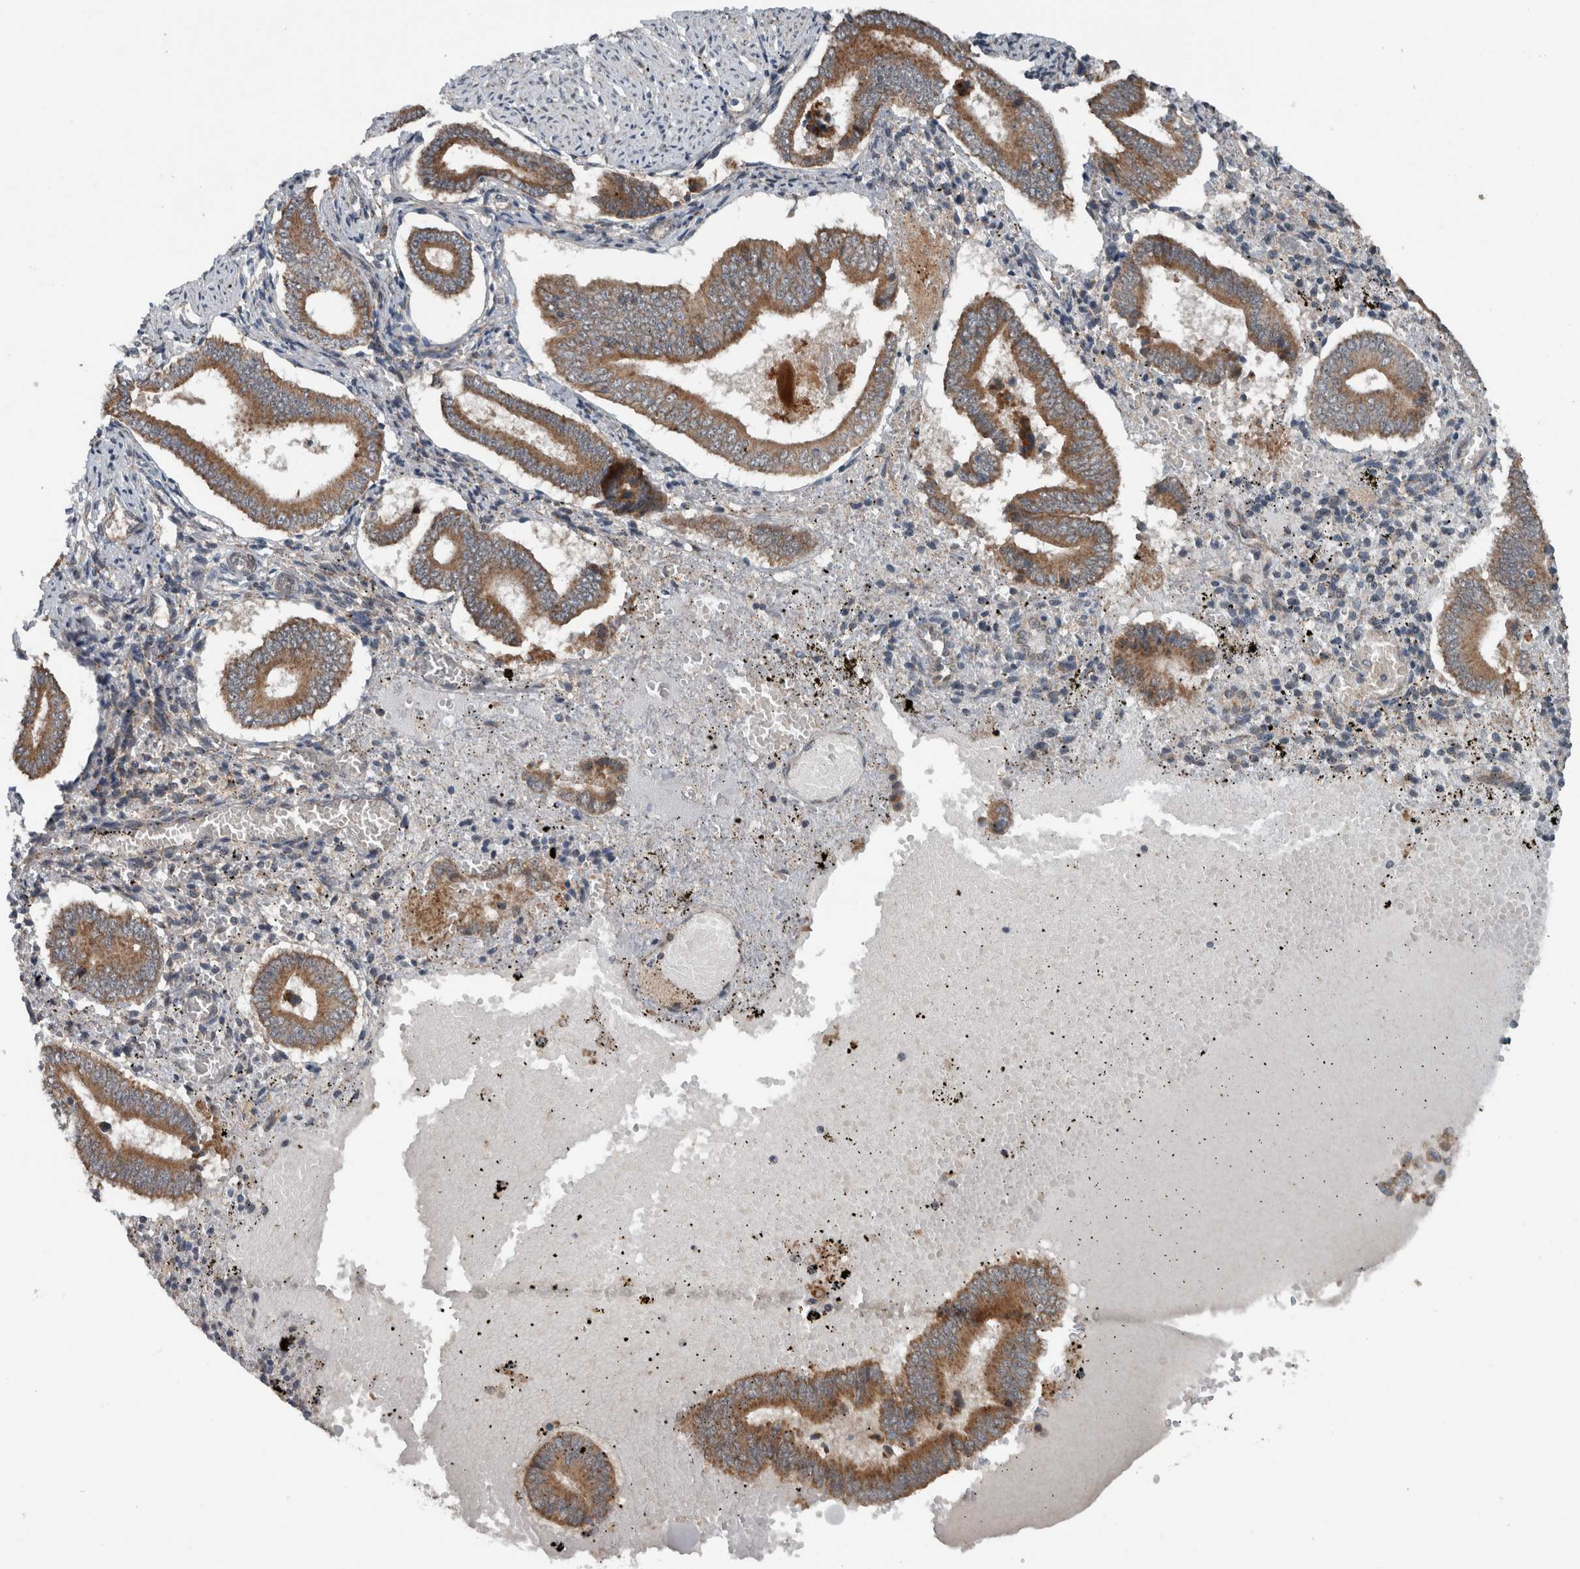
{"staining": {"intensity": "negative", "quantity": "none", "location": "none"}, "tissue": "endometrium", "cell_type": "Cells in endometrial stroma", "image_type": "normal", "snomed": [{"axis": "morphology", "description": "Normal tissue, NOS"}, {"axis": "topography", "description": "Endometrium"}], "caption": "The micrograph exhibits no significant positivity in cells in endometrial stroma of endometrium.", "gene": "GBA2", "patient": {"sex": "female", "age": 42}}